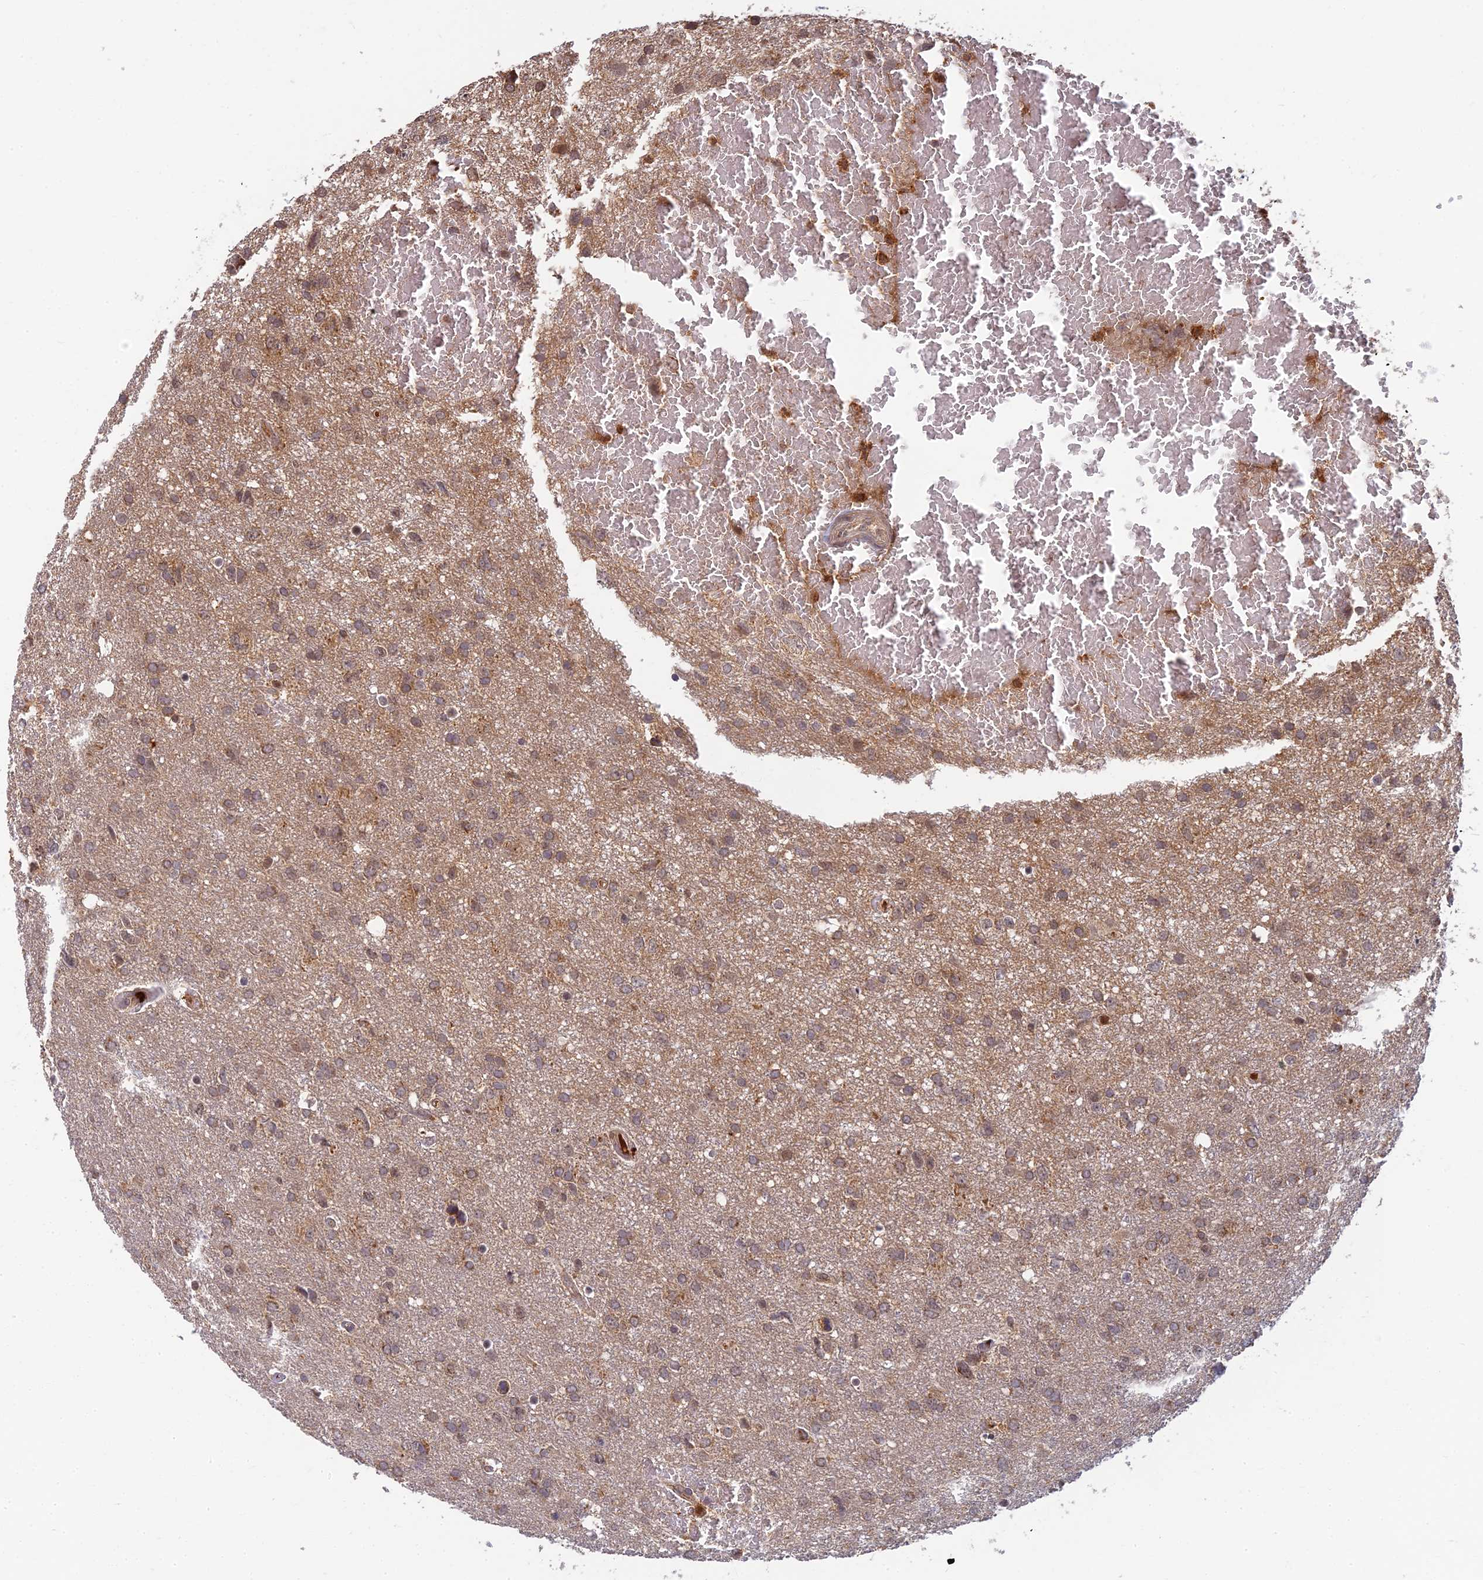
{"staining": {"intensity": "moderate", "quantity": ">75%", "location": "cytoplasmic/membranous"}, "tissue": "glioma", "cell_type": "Tumor cells", "image_type": "cancer", "snomed": [{"axis": "morphology", "description": "Glioma, malignant, High grade"}, {"axis": "topography", "description": "Brain"}], "caption": "IHC (DAB) staining of glioma demonstrates moderate cytoplasmic/membranous protein positivity in approximately >75% of tumor cells.", "gene": "RGL3", "patient": {"sex": "male", "age": 61}}